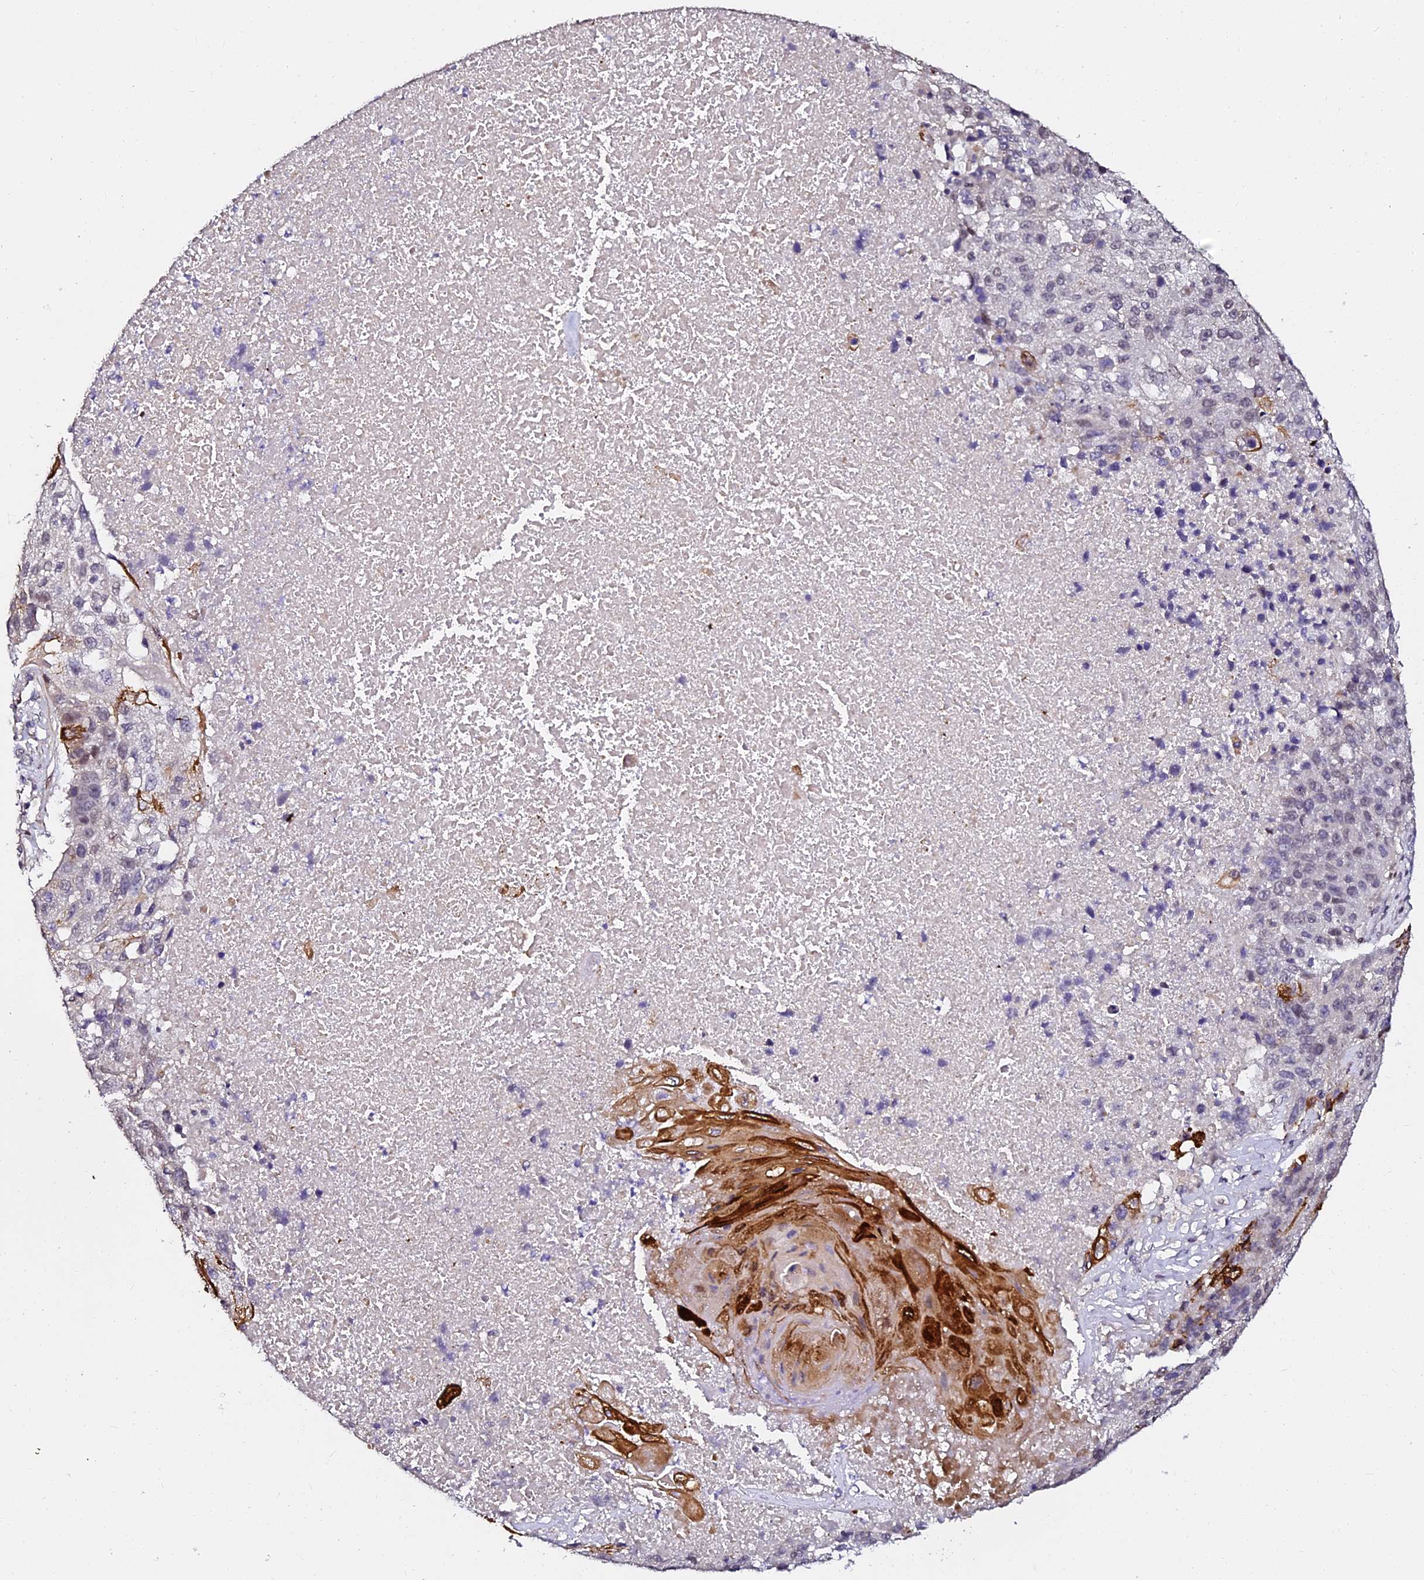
{"staining": {"intensity": "strong", "quantity": "<25%", "location": "cytoplasmic/membranous"}, "tissue": "lung cancer", "cell_type": "Tumor cells", "image_type": "cancer", "snomed": [{"axis": "morphology", "description": "Squamous cell carcinoma, NOS"}, {"axis": "topography", "description": "Lung"}], "caption": "Protein analysis of lung cancer (squamous cell carcinoma) tissue reveals strong cytoplasmic/membranous staining in about <25% of tumor cells.", "gene": "GPN3", "patient": {"sex": "male", "age": 61}}